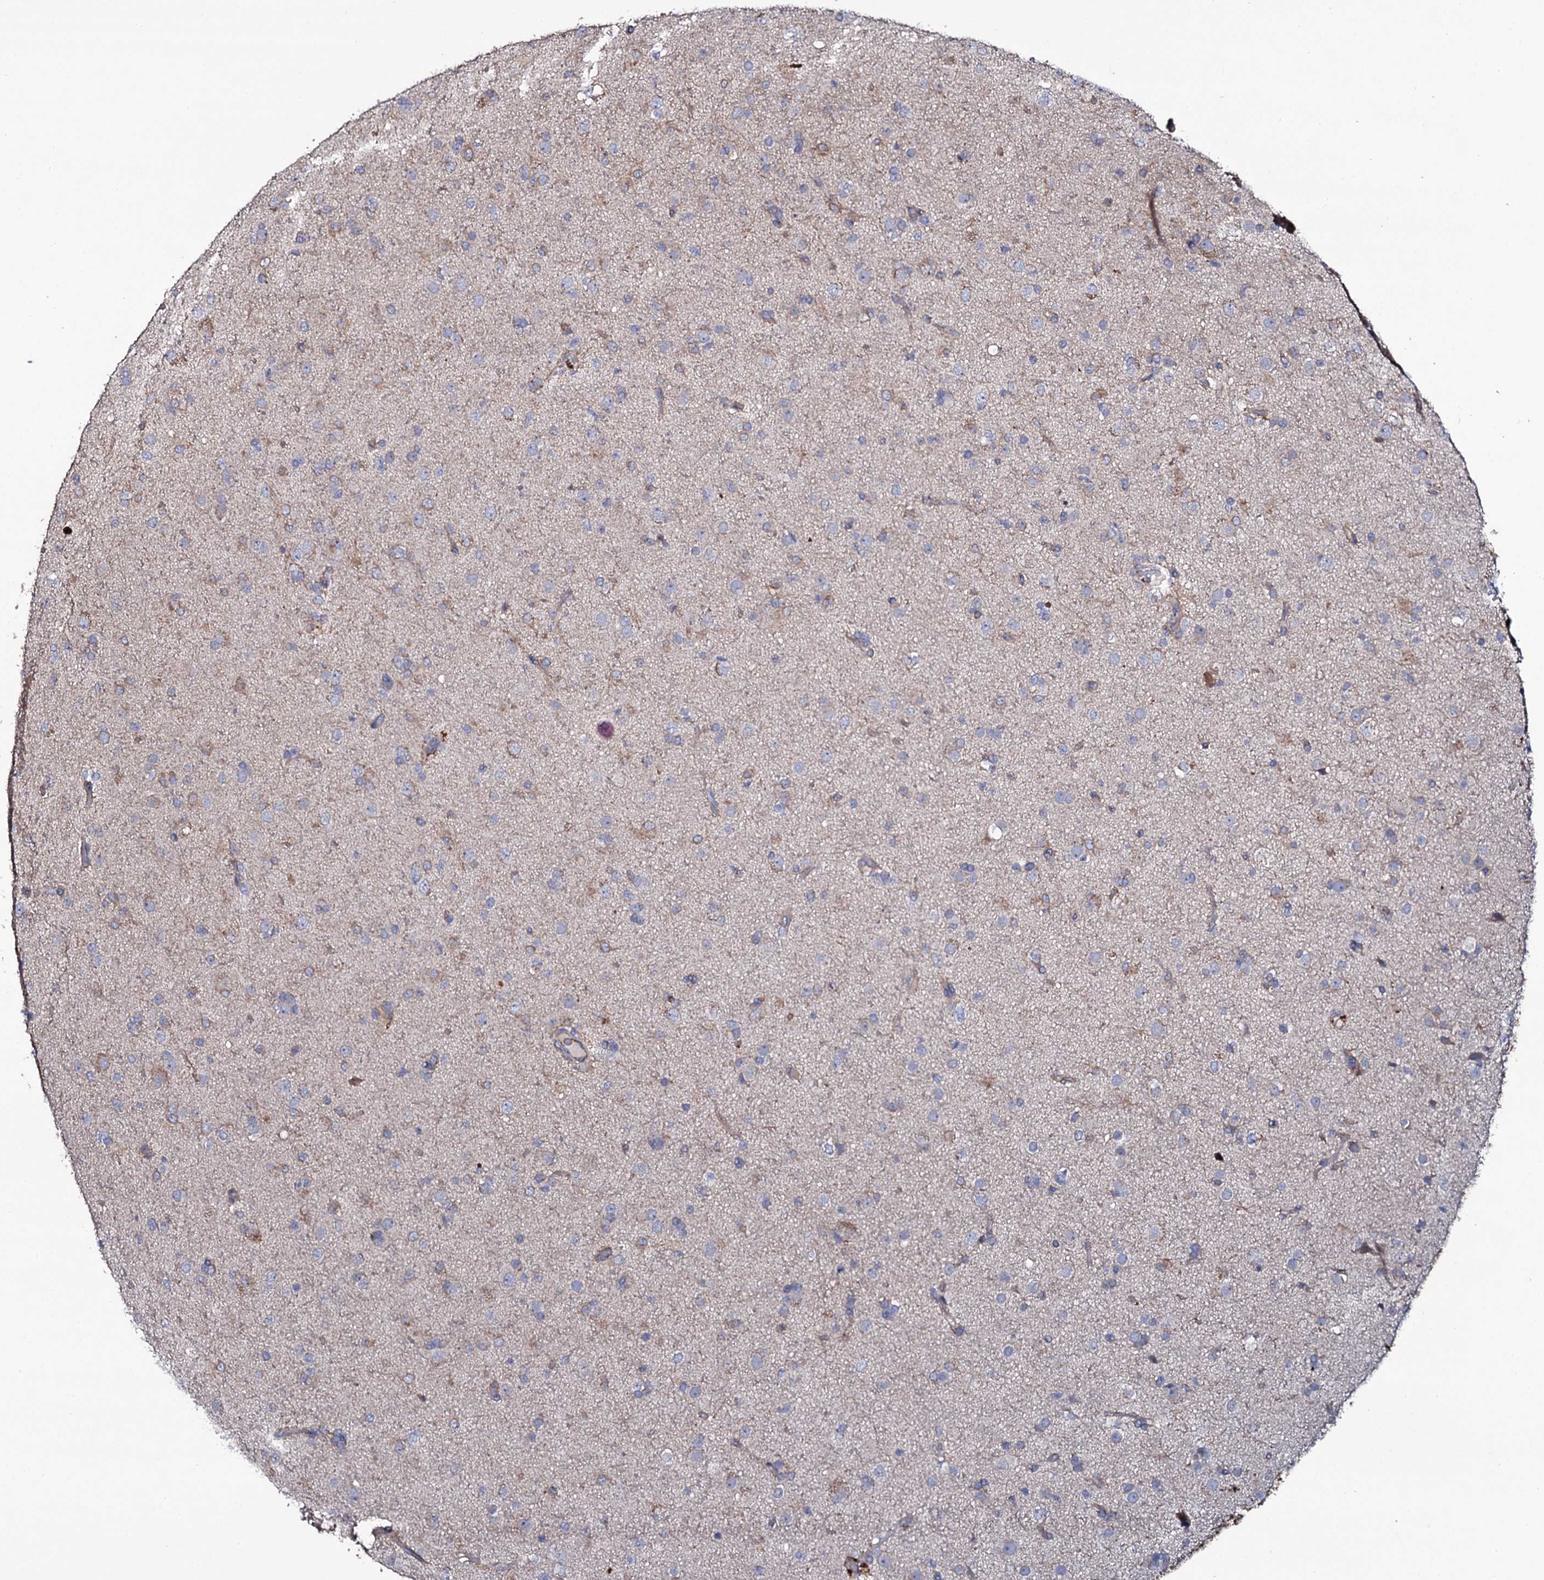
{"staining": {"intensity": "weak", "quantity": "<25%", "location": "cytoplasmic/membranous"}, "tissue": "glioma", "cell_type": "Tumor cells", "image_type": "cancer", "snomed": [{"axis": "morphology", "description": "Glioma, malignant, Low grade"}, {"axis": "topography", "description": "Brain"}], "caption": "Malignant glioma (low-grade) stained for a protein using immunohistochemistry exhibits no positivity tumor cells.", "gene": "TTC23", "patient": {"sex": "male", "age": 65}}